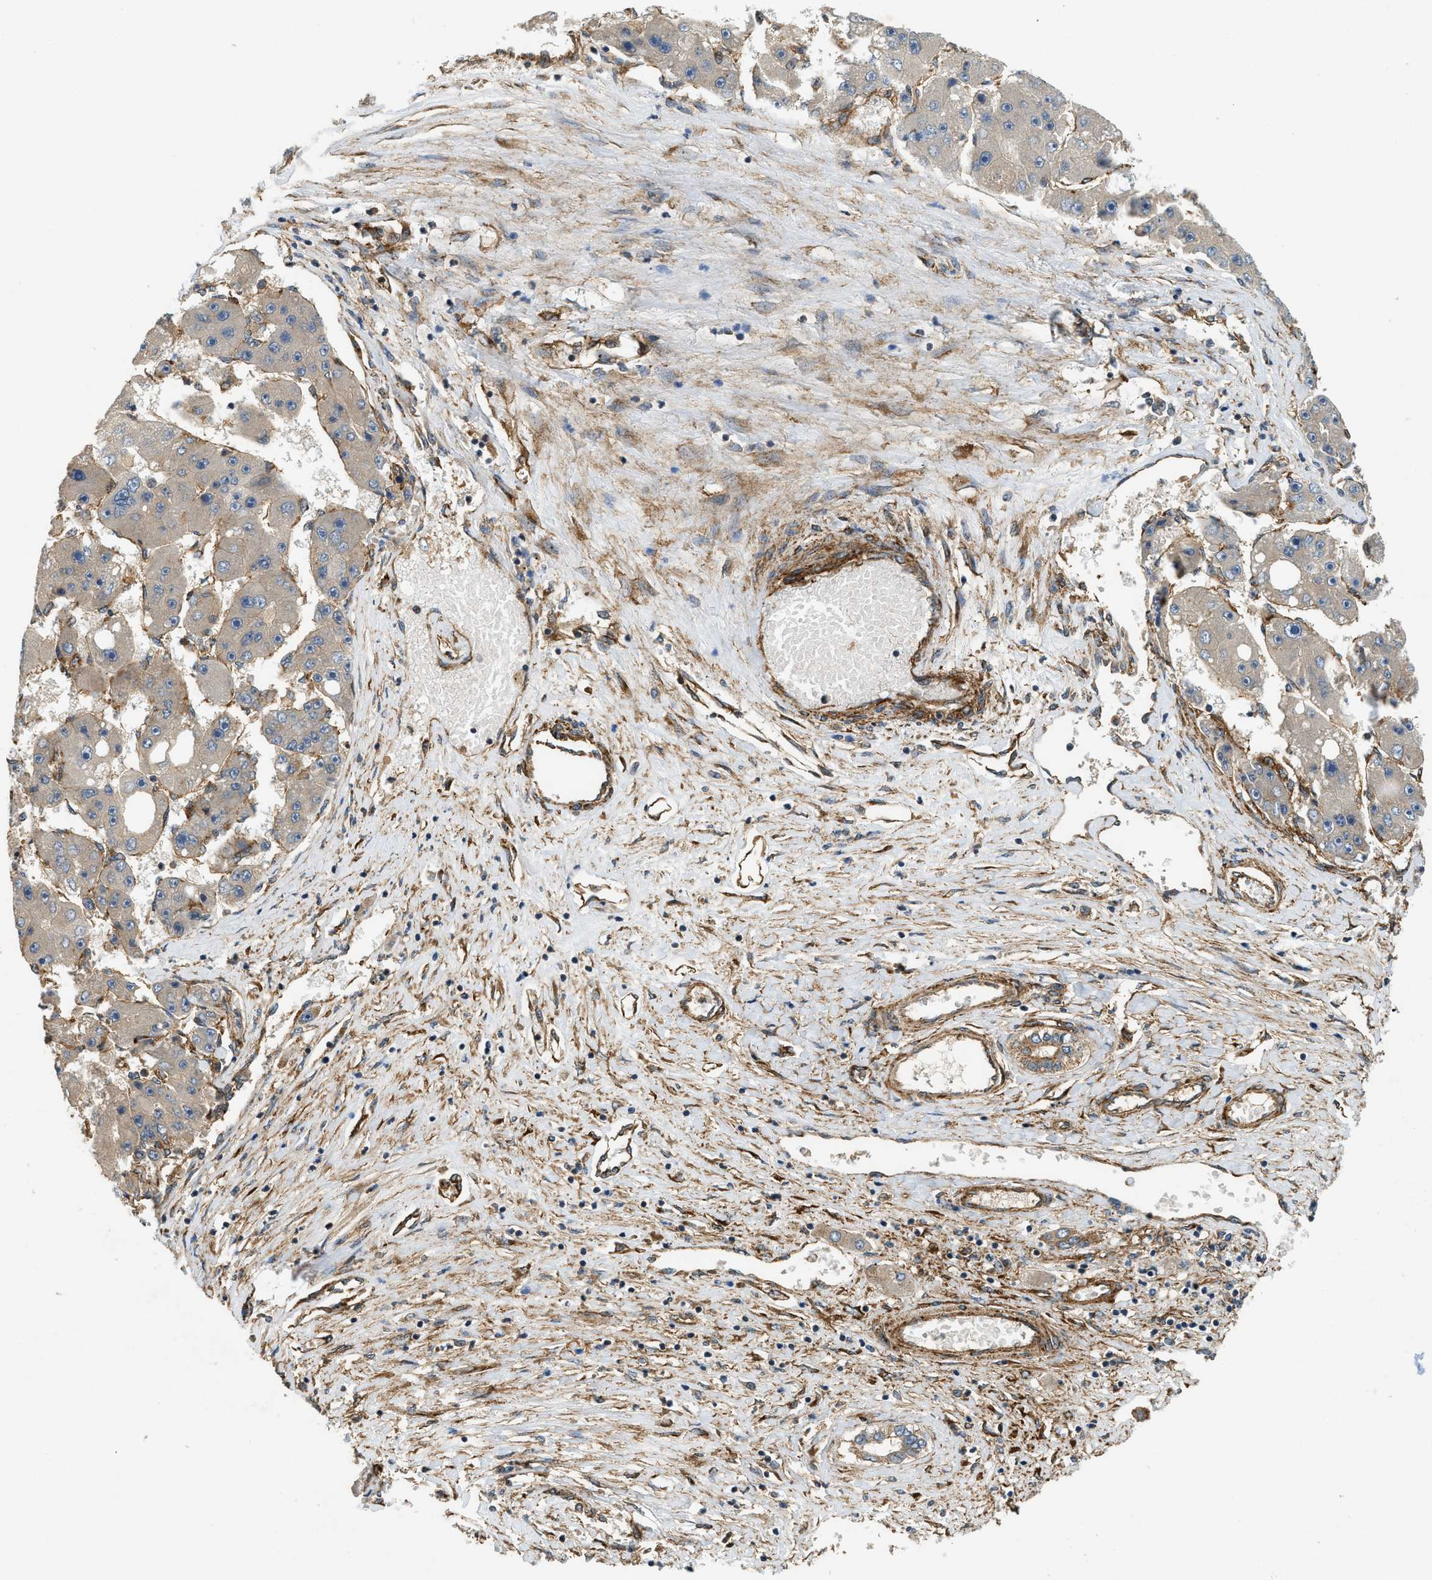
{"staining": {"intensity": "moderate", "quantity": "<25%", "location": "cytoplasmic/membranous"}, "tissue": "liver cancer", "cell_type": "Tumor cells", "image_type": "cancer", "snomed": [{"axis": "morphology", "description": "Carcinoma, Hepatocellular, NOS"}, {"axis": "topography", "description": "Liver"}], "caption": "DAB (3,3'-diaminobenzidine) immunohistochemical staining of human liver cancer (hepatocellular carcinoma) reveals moderate cytoplasmic/membranous protein expression in approximately <25% of tumor cells. Immunohistochemistry (ihc) stains the protein of interest in brown and the nuclei are stained blue.", "gene": "HIP1", "patient": {"sex": "female", "age": 61}}